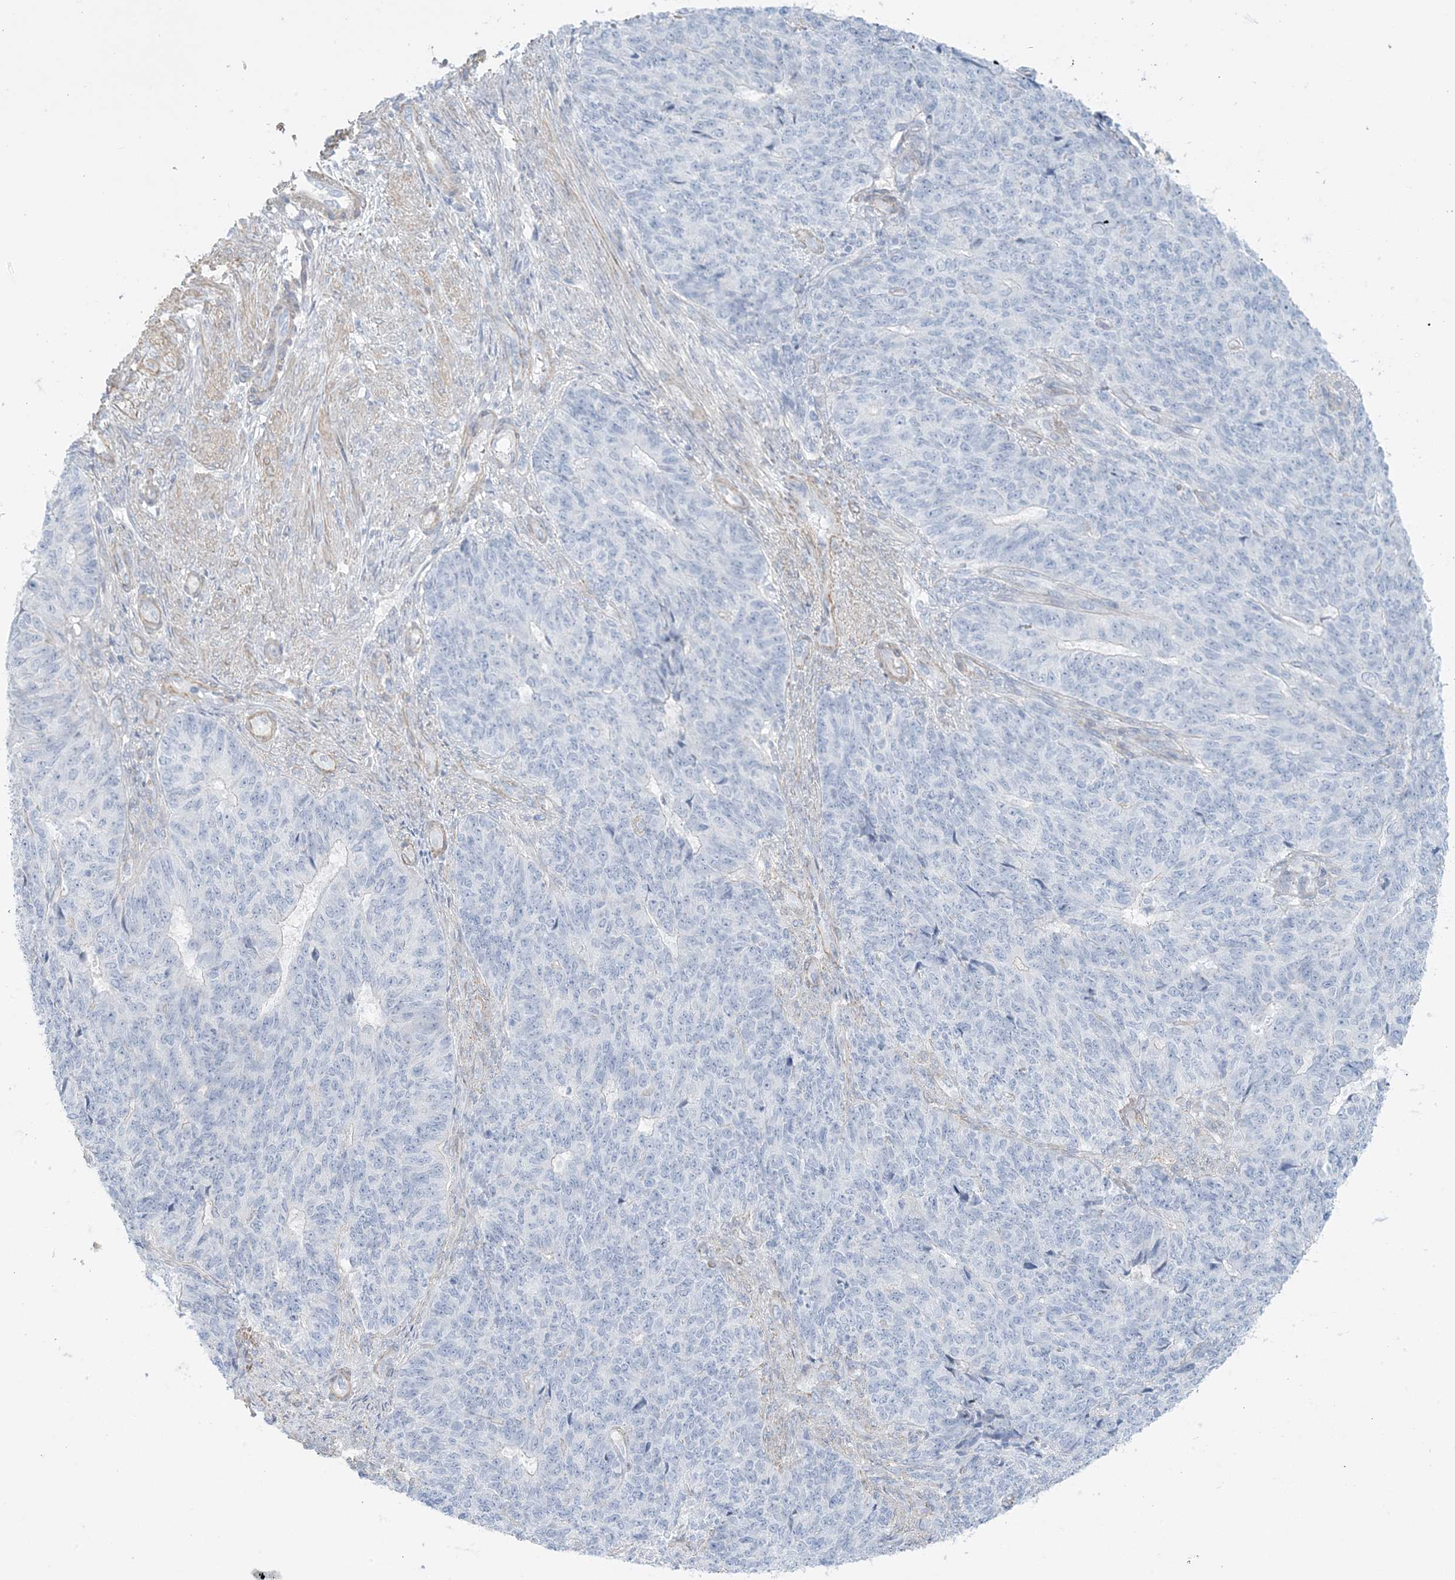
{"staining": {"intensity": "negative", "quantity": "none", "location": "none"}, "tissue": "endometrial cancer", "cell_type": "Tumor cells", "image_type": "cancer", "snomed": [{"axis": "morphology", "description": "Adenocarcinoma, NOS"}, {"axis": "topography", "description": "Endometrium"}], "caption": "Tumor cells are negative for protein expression in human endometrial cancer.", "gene": "AGXT", "patient": {"sex": "female", "age": 32}}